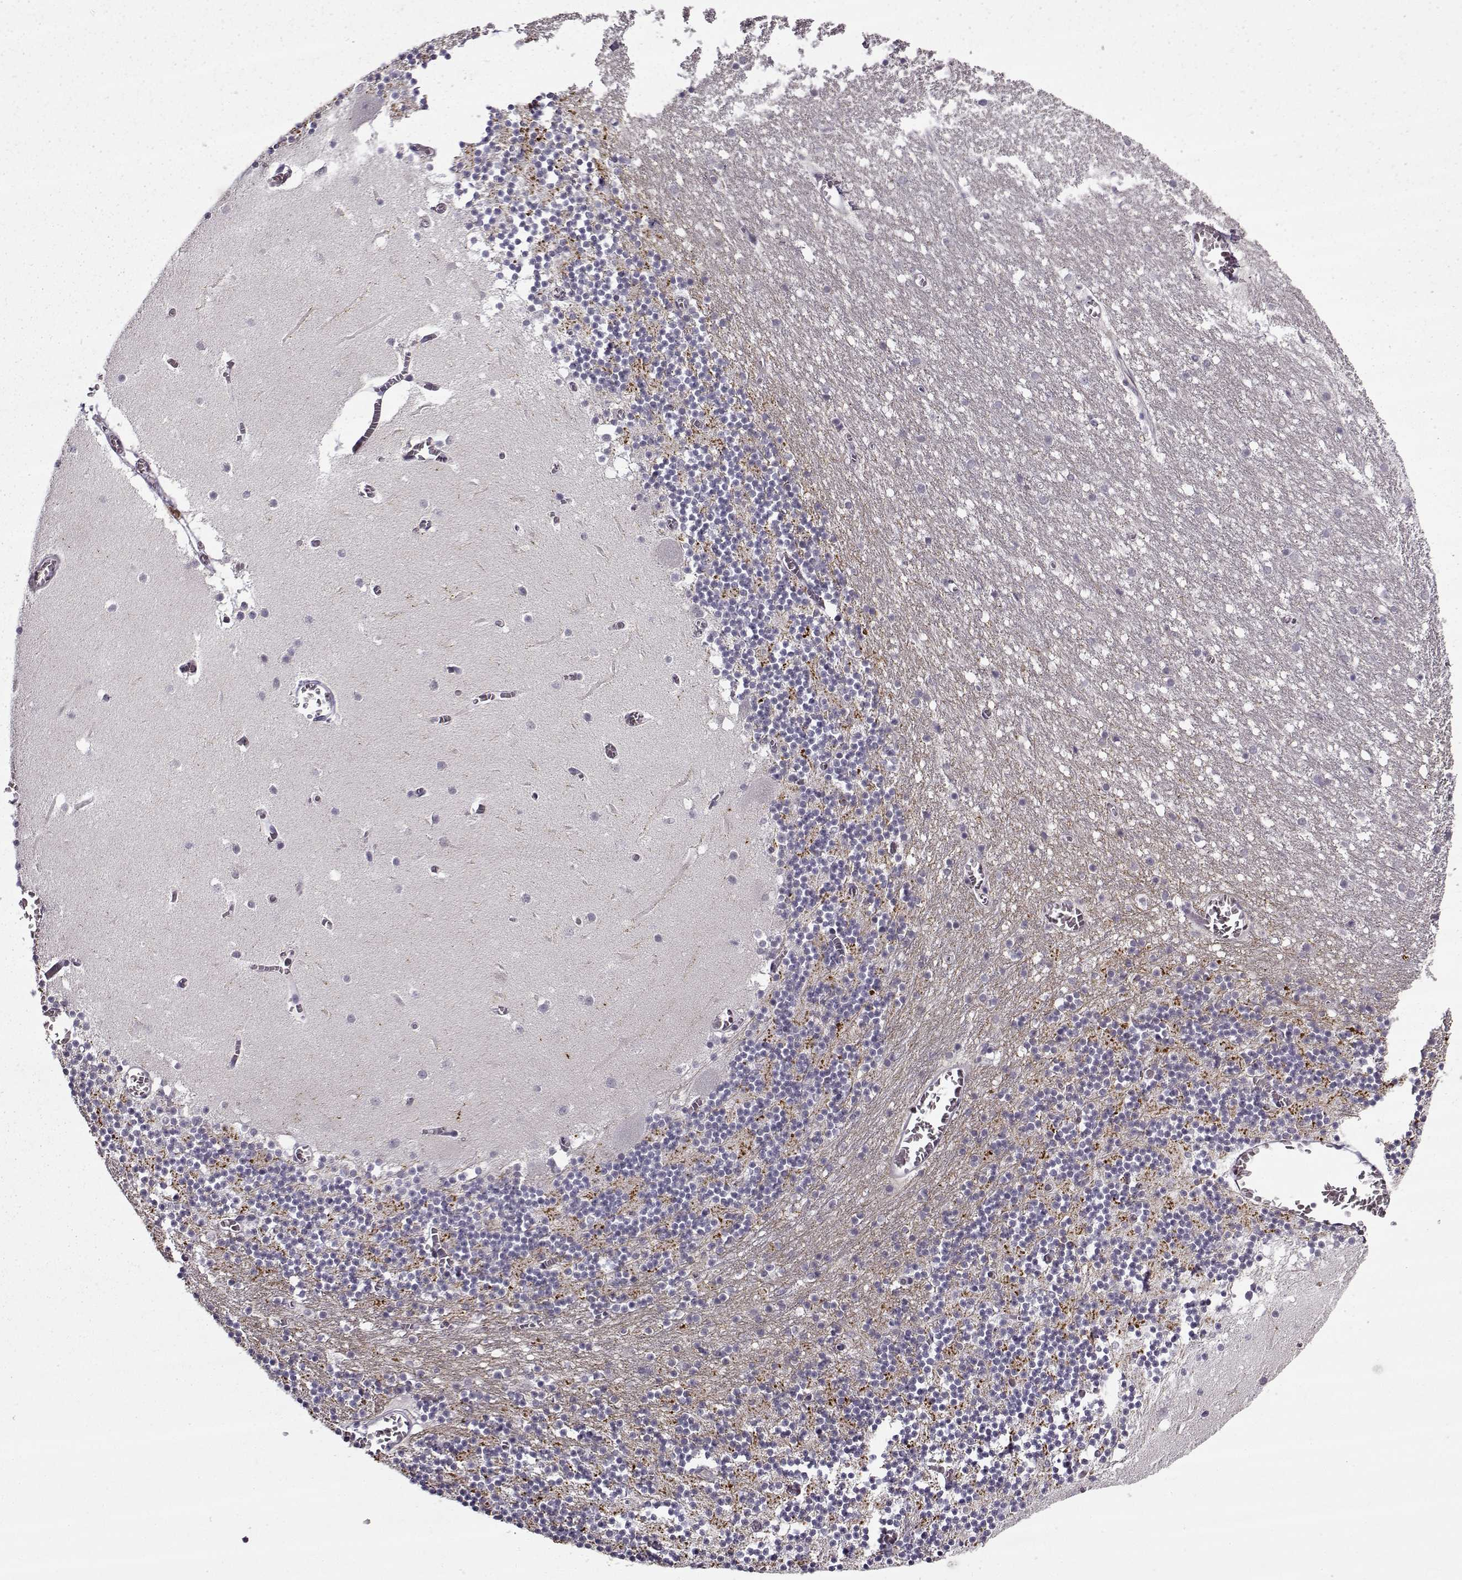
{"staining": {"intensity": "negative", "quantity": "none", "location": "none"}, "tissue": "cerebellum", "cell_type": "Cells in granular layer", "image_type": "normal", "snomed": [{"axis": "morphology", "description": "Normal tissue, NOS"}, {"axis": "topography", "description": "Cerebellum"}], "caption": "DAB immunohistochemical staining of normal cerebellum reveals no significant positivity in cells in granular layer.", "gene": "SNCA", "patient": {"sex": "female", "age": 28}}